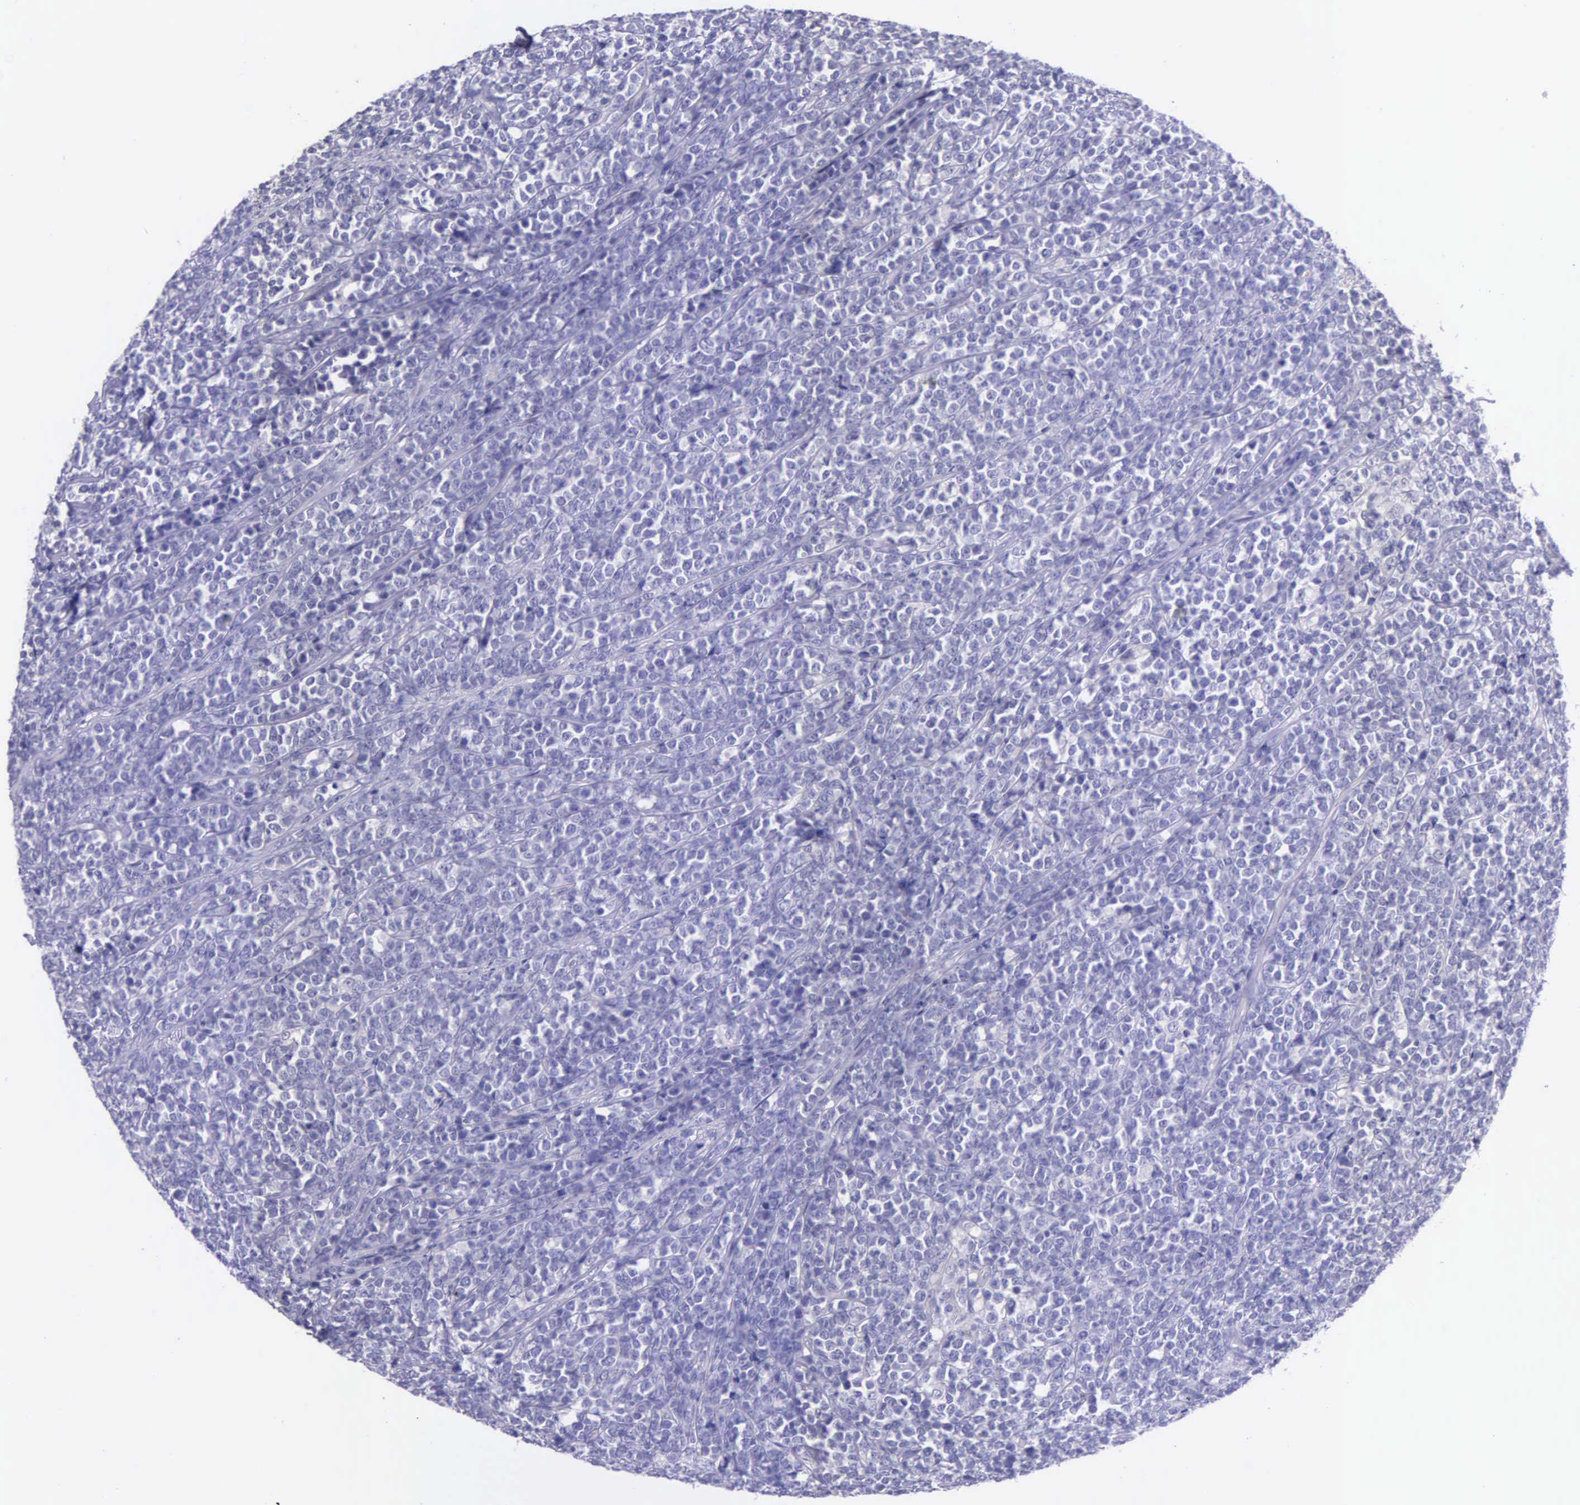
{"staining": {"intensity": "negative", "quantity": "none", "location": "none"}, "tissue": "lymphoma", "cell_type": "Tumor cells", "image_type": "cancer", "snomed": [{"axis": "morphology", "description": "Malignant lymphoma, non-Hodgkin's type, High grade"}, {"axis": "topography", "description": "Small intestine"}, {"axis": "topography", "description": "Colon"}], "caption": "The image exhibits no staining of tumor cells in lymphoma.", "gene": "THSD7A", "patient": {"sex": "male", "age": 8}}